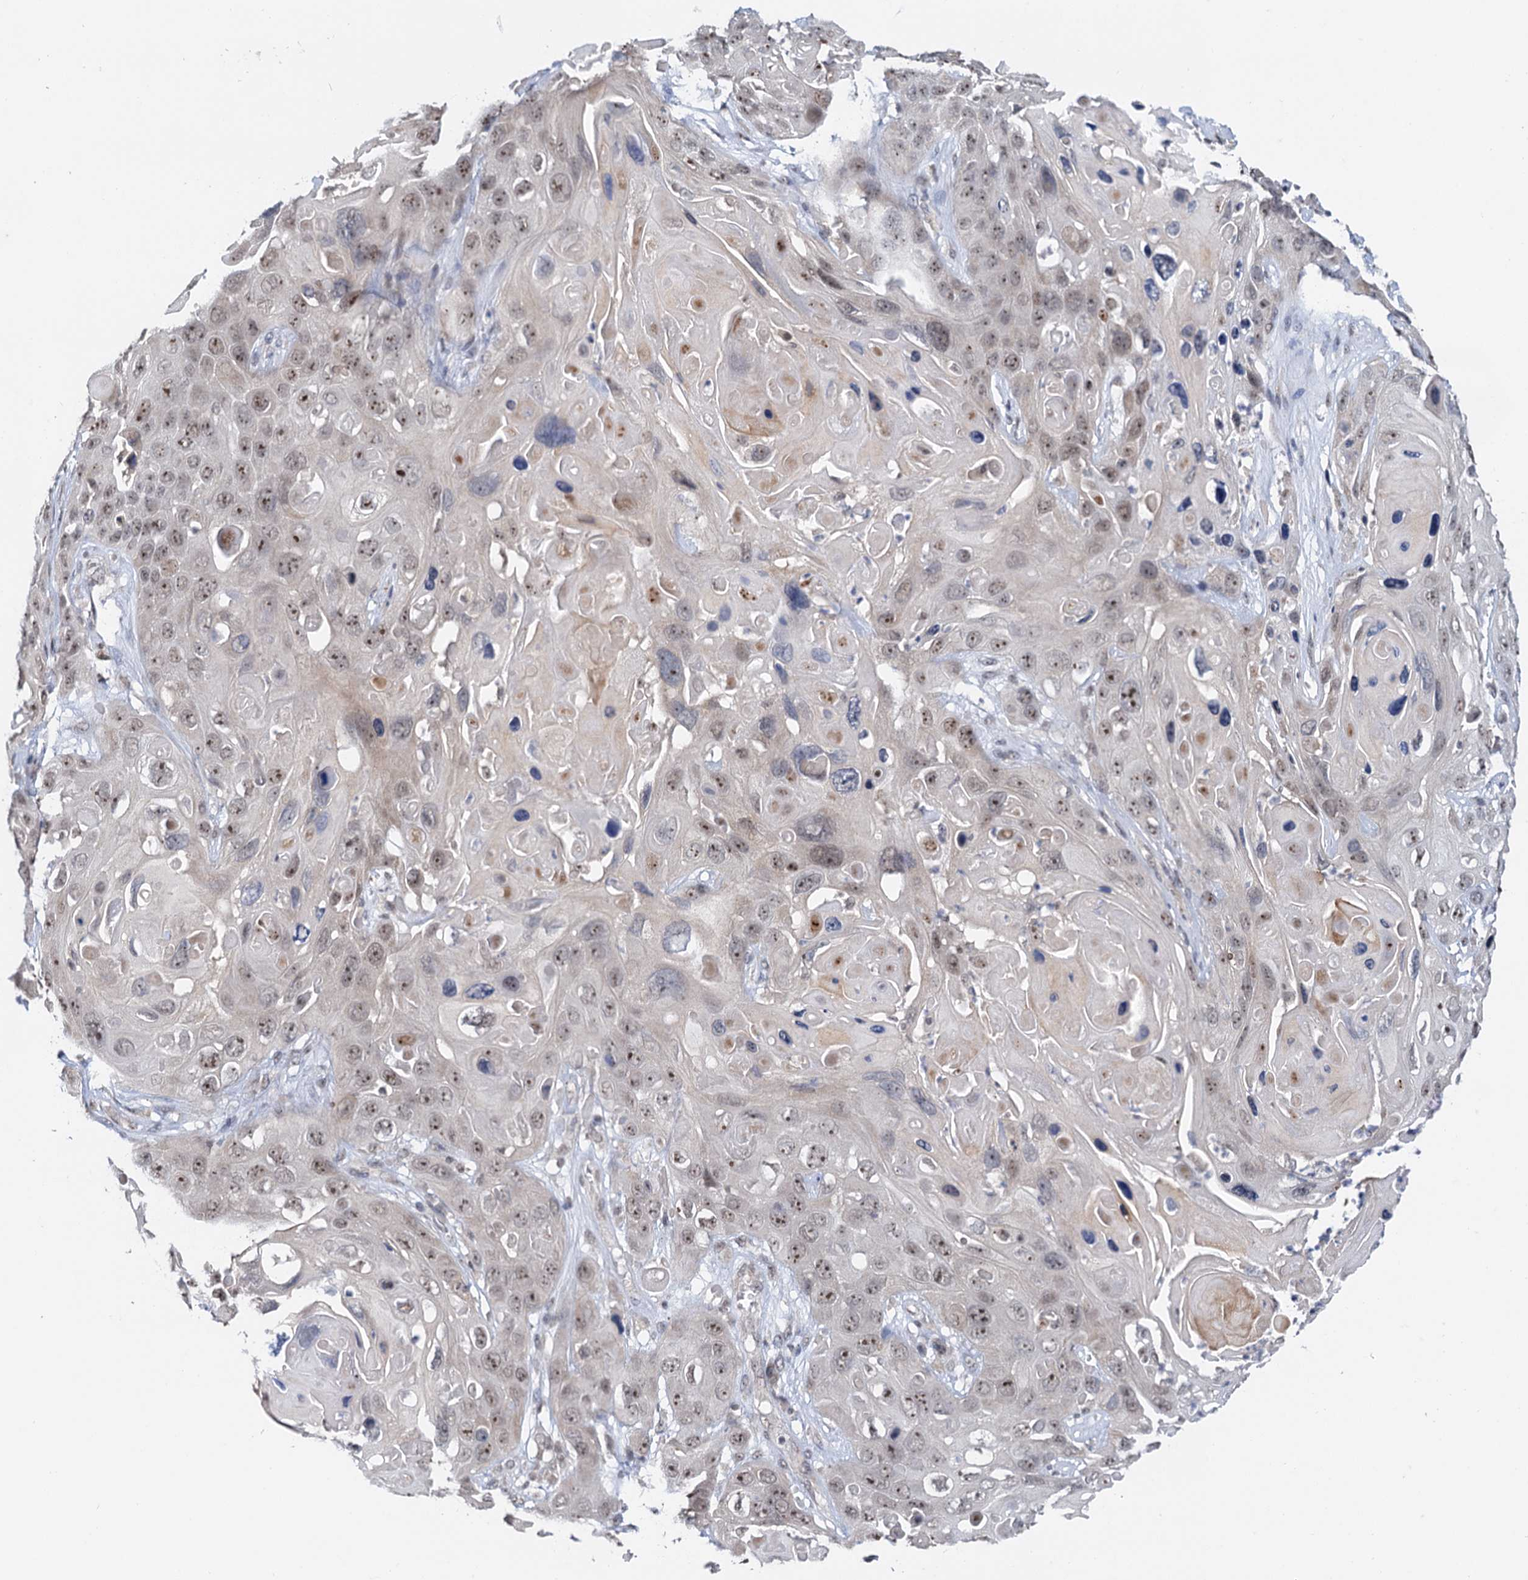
{"staining": {"intensity": "moderate", "quantity": ">75%", "location": "nuclear"}, "tissue": "skin cancer", "cell_type": "Tumor cells", "image_type": "cancer", "snomed": [{"axis": "morphology", "description": "Squamous cell carcinoma, NOS"}, {"axis": "topography", "description": "Skin"}], "caption": "Skin cancer tissue displays moderate nuclear expression in approximately >75% of tumor cells", "gene": "NAT10", "patient": {"sex": "male", "age": 55}}